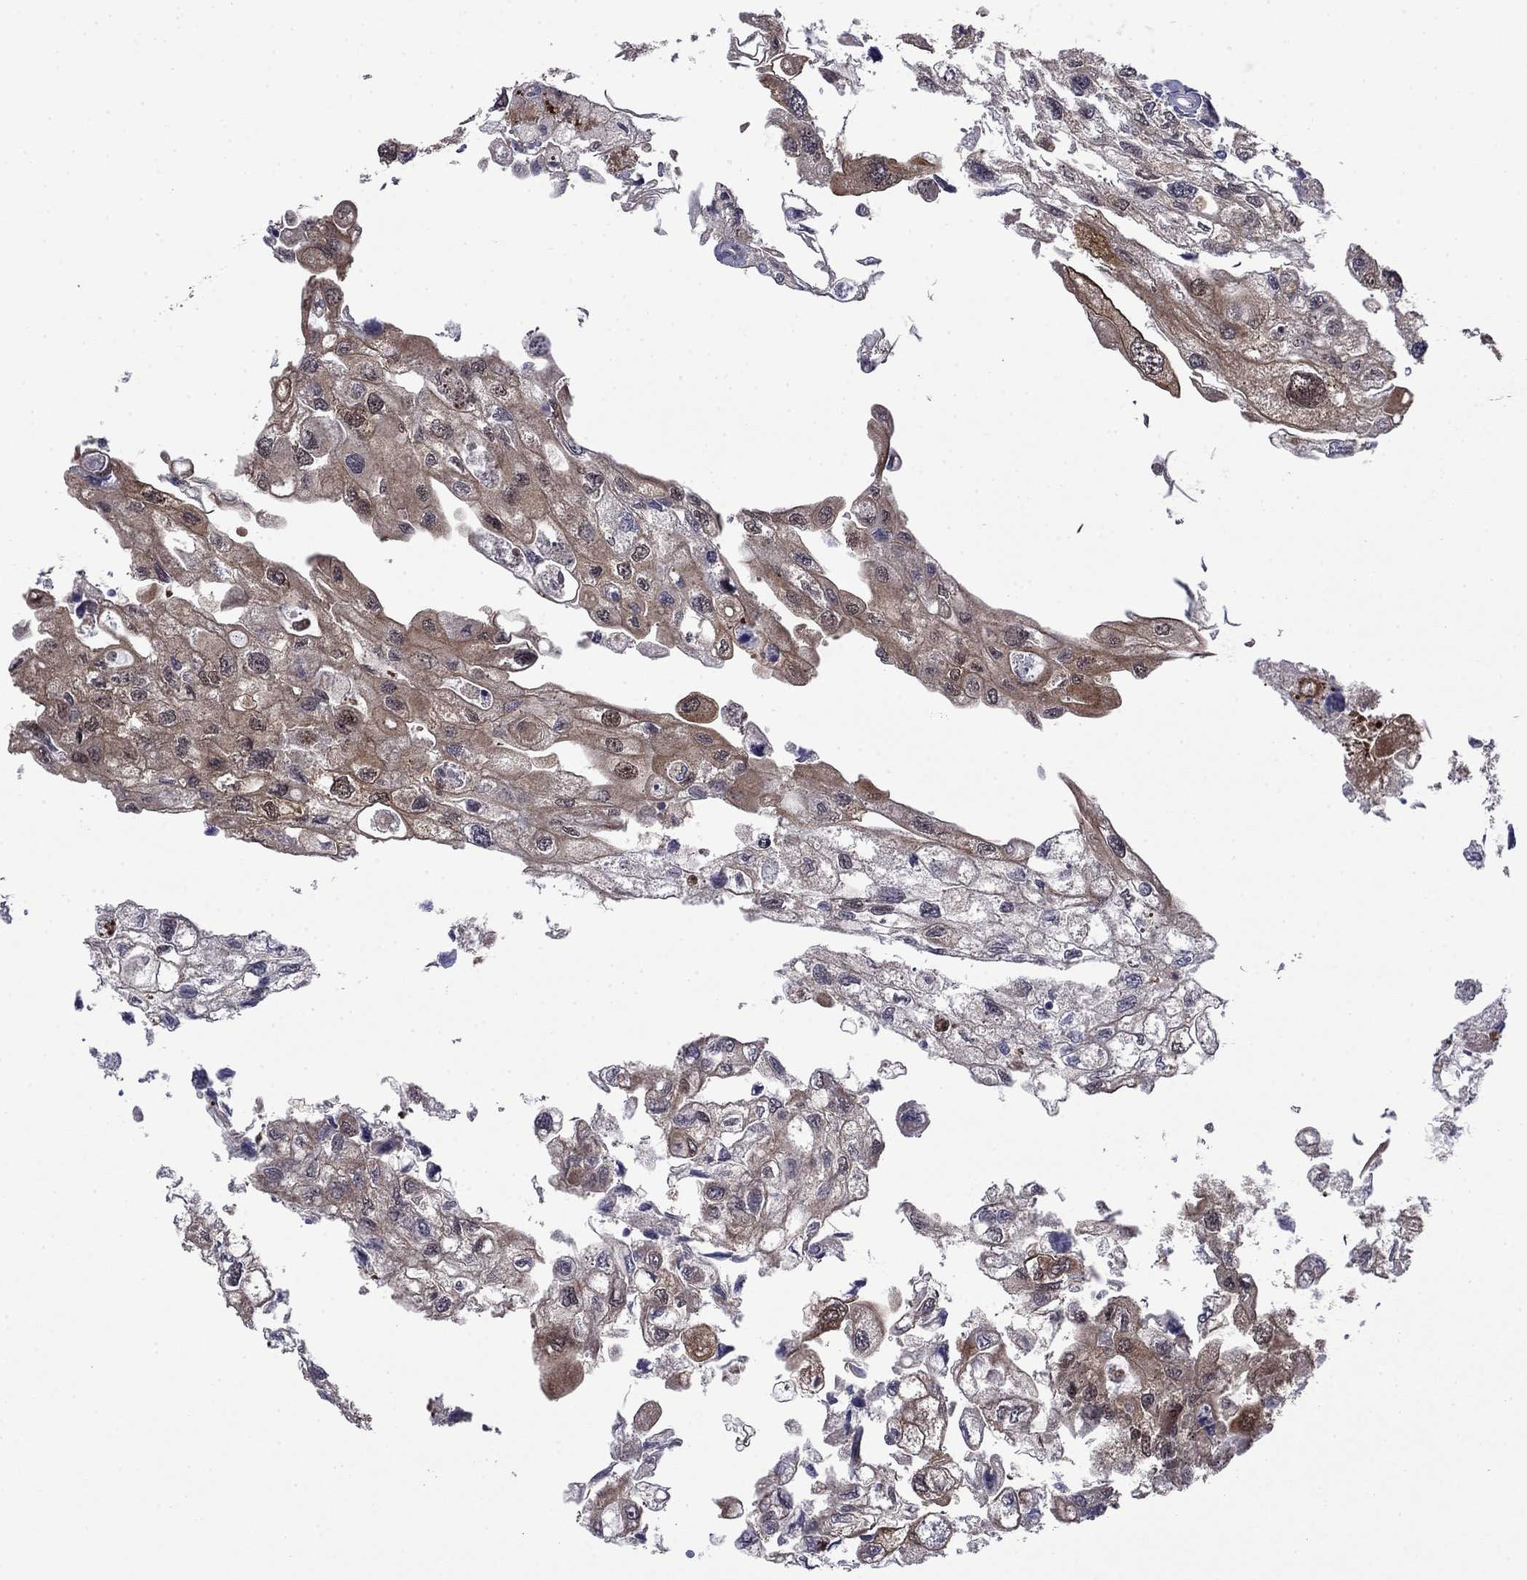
{"staining": {"intensity": "weak", "quantity": "25%-75%", "location": "cytoplasmic/membranous"}, "tissue": "urothelial cancer", "cell_type": "Tumor cells", "image_type": "cancer", "snomed": [{"axis": "morphology", "description": "Urothelial carcinoma, High grade"}, {"axis": "topography", "description": "Urinary bladder"}], "caption": "Immunohistochemistry of high-grade urothelial carcinoma demonstrates low levels of weak cytoplasmic/membranous staining in about 25%-75% of tumor cells. (IHC, brightfield microscopy, high magnification).", "gene": "TPMT", "patient": {"sex": "male", "age": 59}}